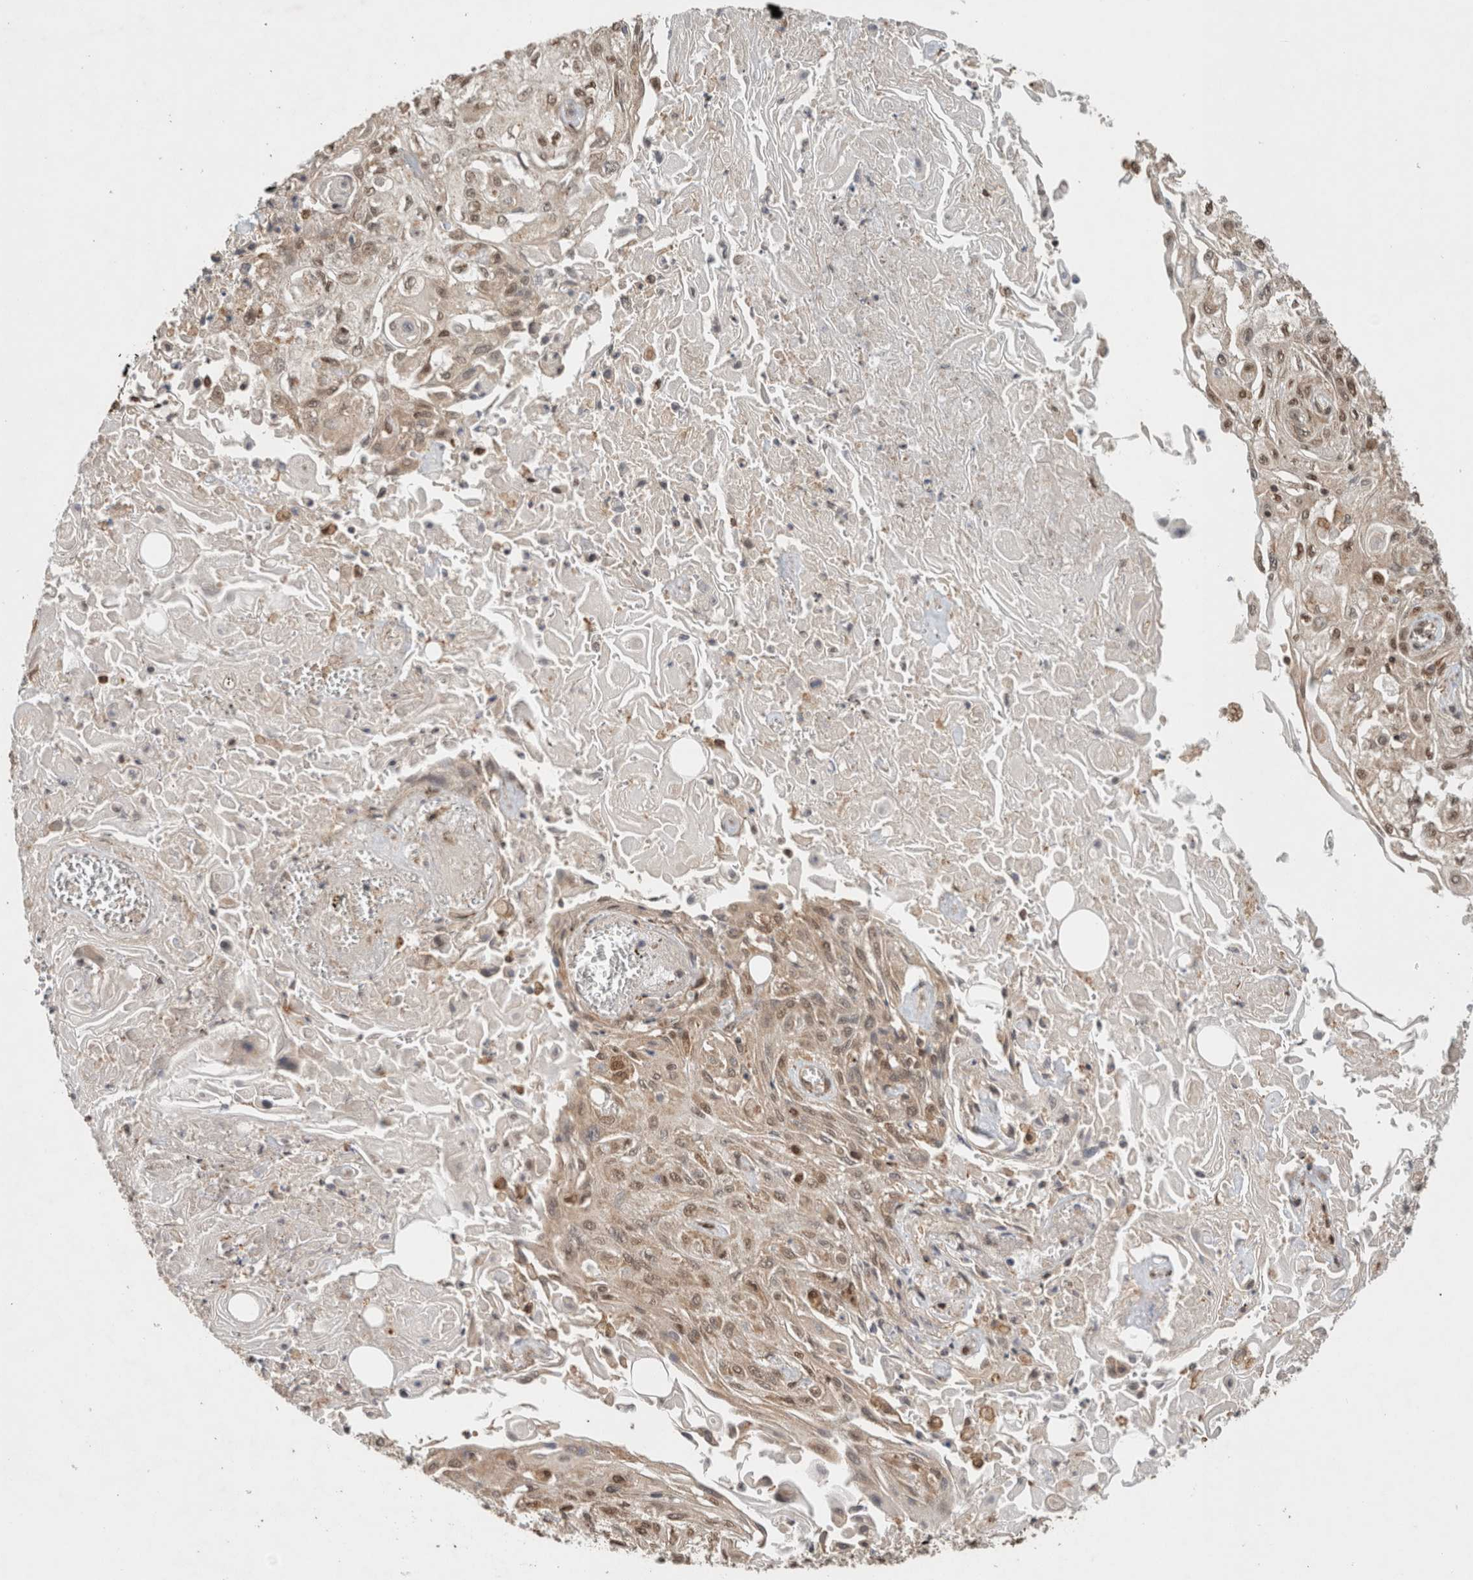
{"staining": {"intensity": "weak", "quantity": ">75%", "location": "nuclear"}, "tissue": "skin cancer", "cell_type": "Tumor cells", "image_type": "cancer", "snomed": [{"axis": "morphology", "description": "Squamous cell carcinoma, NOS"}, {"axis": "morphology", "description": "Squamous cell carcinoma, metastatic, NOS"}, {"axis": "topography", "description": "Skin"}, {"axis": "topography", "description": "Lymph node"}], "caption": "Skin cancer (squamous cell carcinoma) was stained to show a protein in brown. There is low levels of weak nuclear expression in about >75% of tumor cells.", "gene": "C1orf21", "patient": {"sex": "male", "age": 75}}